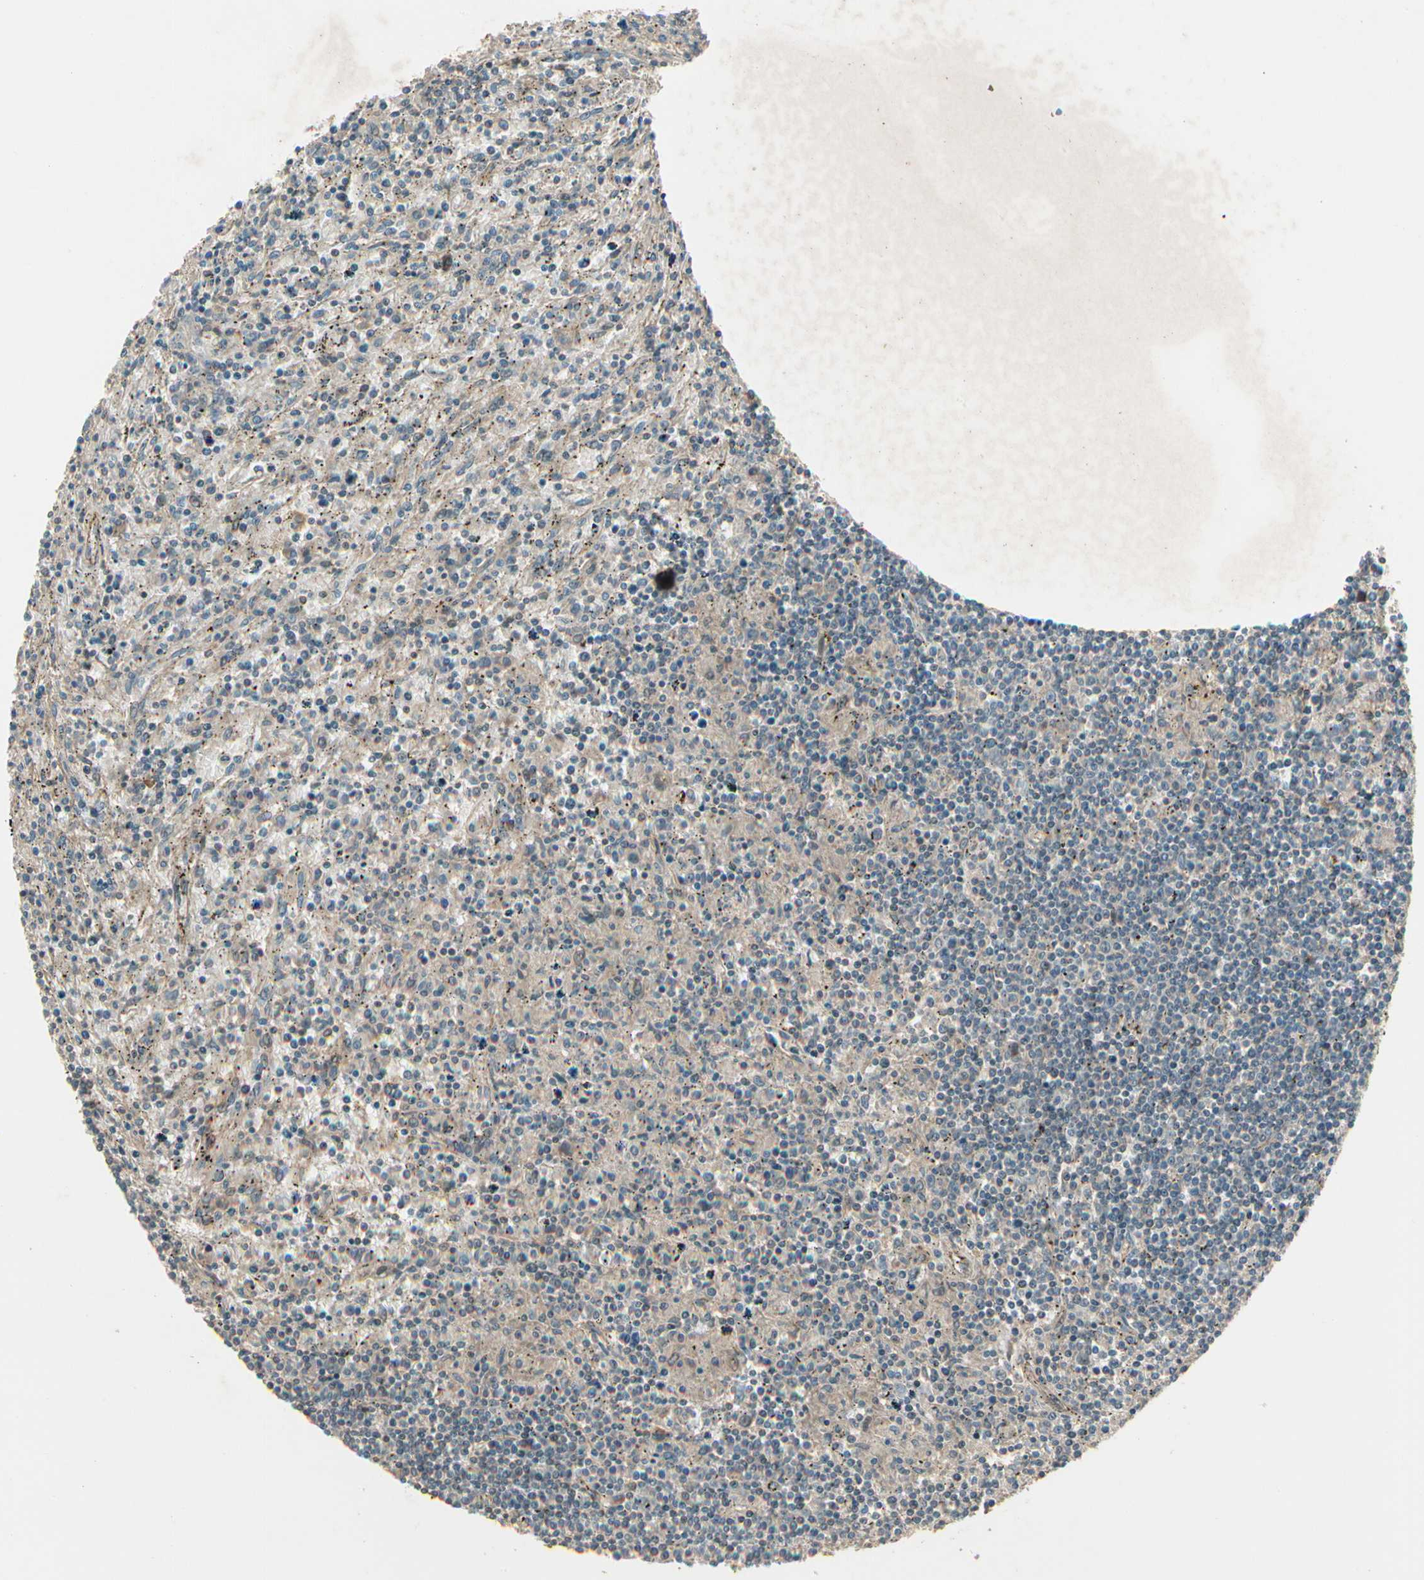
{"staining": {"intensity": "negative", "quantity": "none", "location": "none"}, "tissue": "lymphoma", "cell_type": "Tumor cells", "image_type": "cancer", "snomed": [{"axis": "morphology", "description": "Malignant lymphoma, non-Hodgkin's type, Low grade"}, {"axis": "topography", "description": "Spleen"}], "caption": "Protein analysis of lymphoma demonstrates no significant expression in tumor cells.", "gene": "ACVR1", "patient": {"sex": "male", "age": 76}}